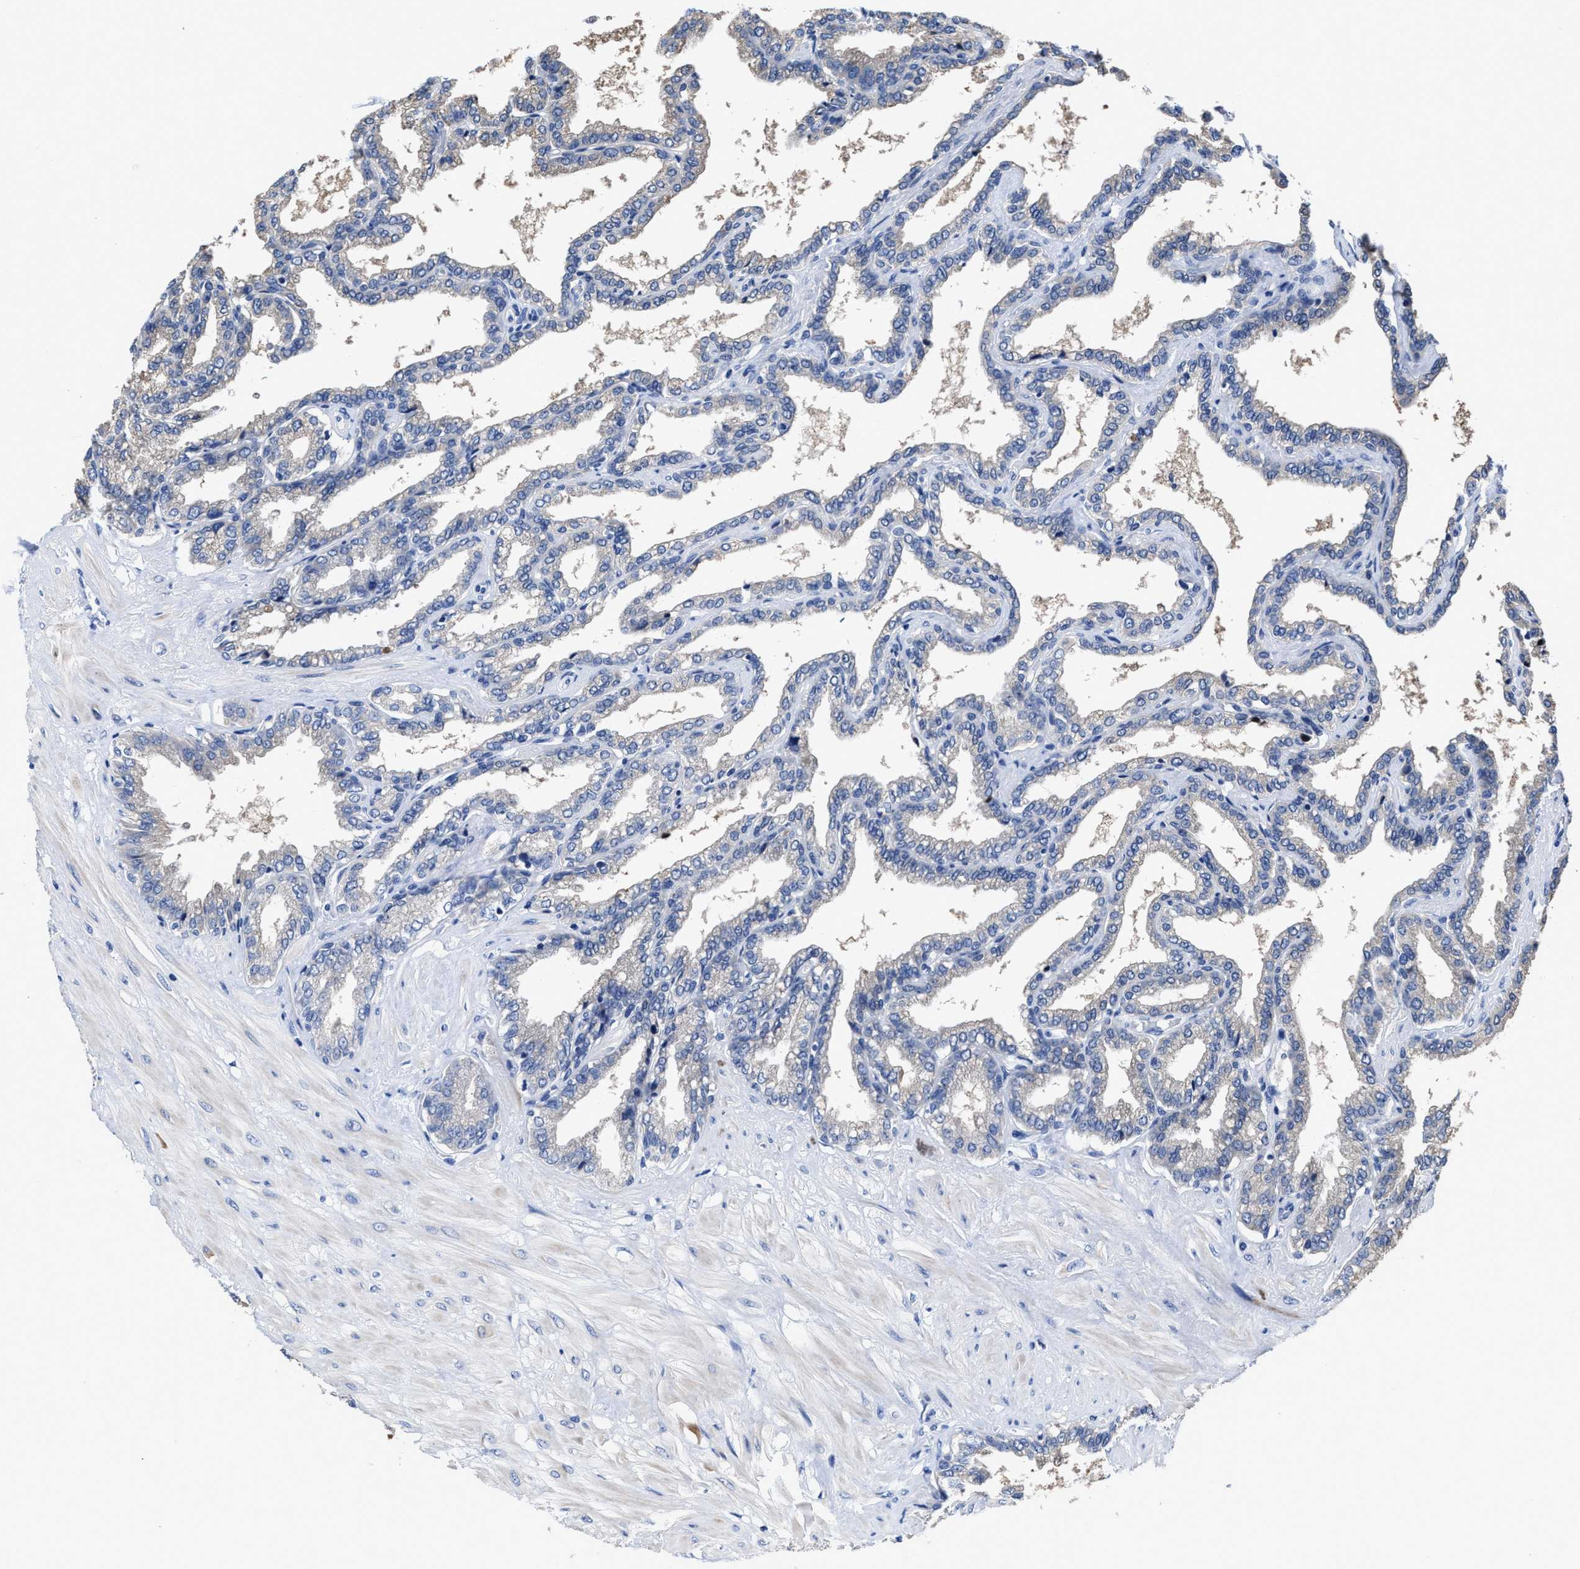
{"staining": {"intensity": "negative", "quantity": "none", "location": "none"}, "tissue": "seminal vesicle", "cell_type": "Glandular cells", "image_type": "normal", "snomed": [{"axis": "morphology", "description": "Normal tissue, NOS"}, {"axis": "topography", "description": "Seminal veicle"}], "caption": "Immunohistochemistry (IHC) micrograph of normal human seminal vesicle stained for a protein (brown), which demonstrates no staining in glandular cells.", "gene": "HOOK1", "patient": {"sex": "male", "age": 46}}